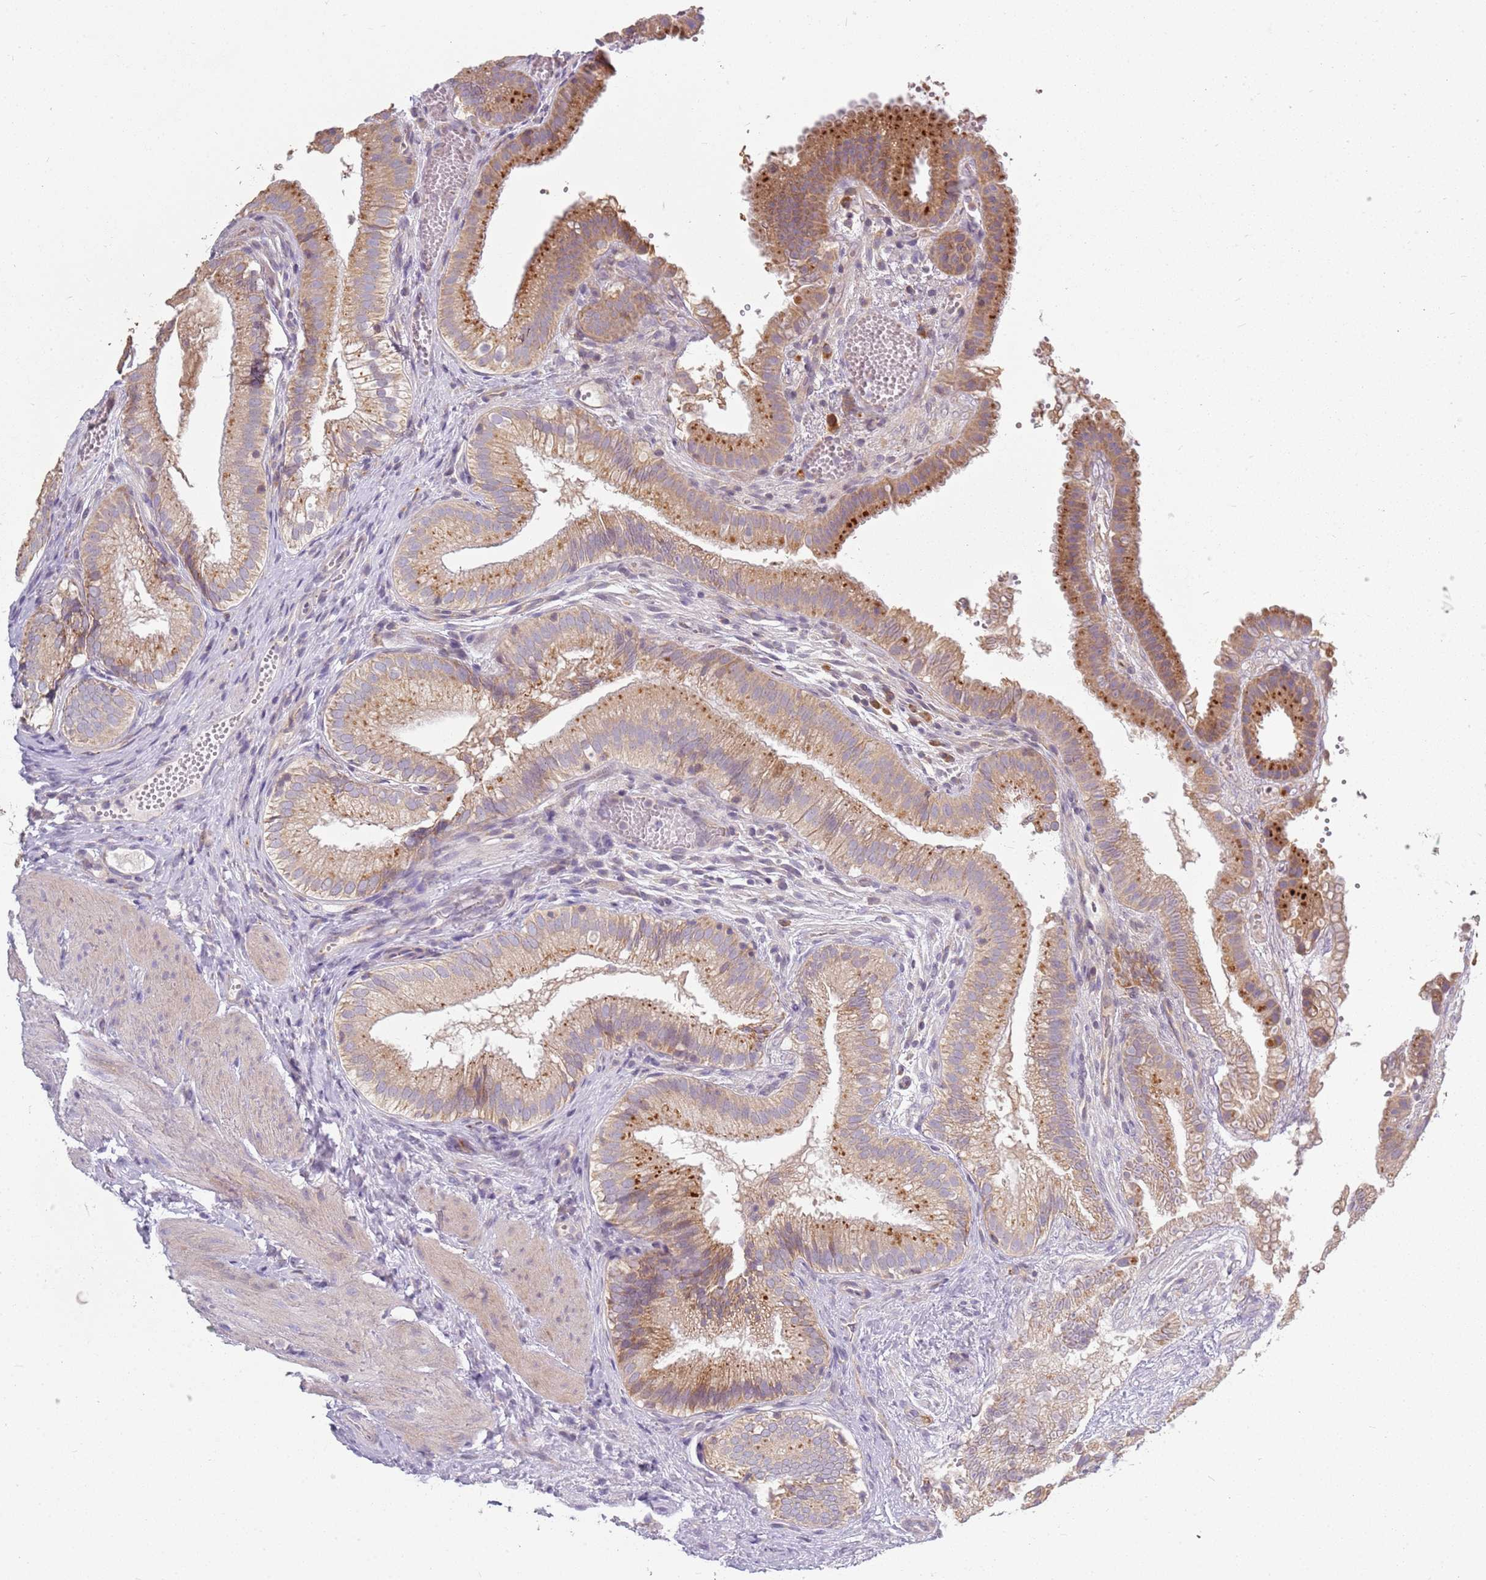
{"staining": {"intensity": "moderate", "quantity": ">75%", "location": "cytoplasmic/membranous"}, "tissue": "gallbladder", "cell_type": "Glandular cells", "image_type": "normal", "snomed": [{"axis": "morphology", "description": "Normal tissue, NOS"}, {"axis": "topography", "description": "Gallbladder"}], "caption": "Immunohistochemical staining of unremarkable gallbladder reveals >75% levels of moderate cytoplasmic/membranous protein staining in approximately >75% of glandular cells. Using DAB (3,3'-diaminobenzidine) (brown) and hematoxylin (blue) stains, captured at high magnification using brightfield microscopy.", "gene": "RPS28", "patient": {"sex": "female", "age": 30}}